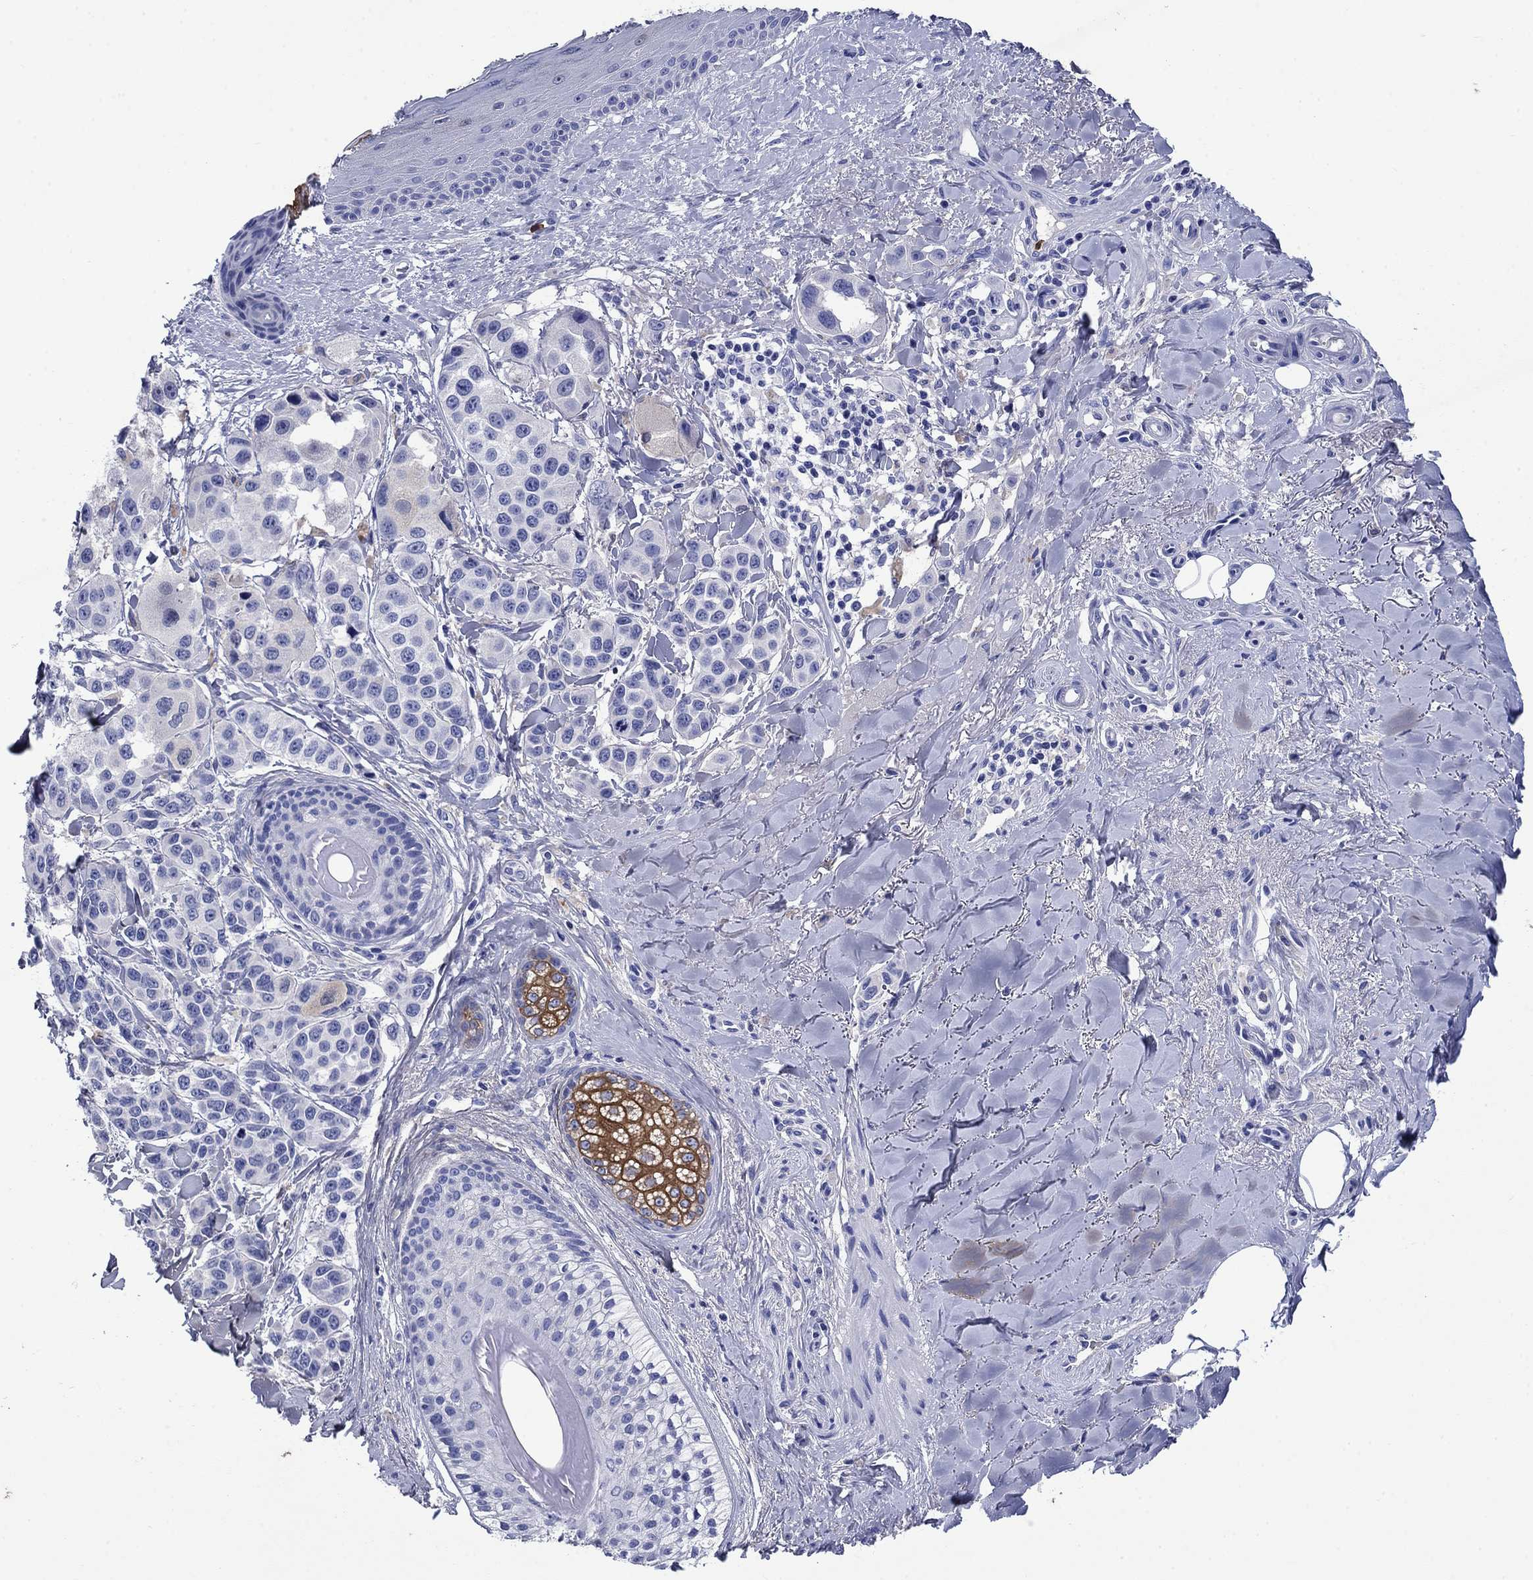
{"staining": {"intensity": "negative", "quantity": "none", "location": "none"}, "tissue": "melanoma", "cell_type": "Tumor cells", "image_type": "cancer", "snomed": [{"axis": "morphology", "description": "Malignant melanoma, NOS"}, {"axis": "topography", "description": "Skin"}], "caption": "A histopathology image of human malignant melanoma is negative for staining in tumor cells.", "gene": "TFR2", "patient": {"sex": "male", "age": 57}}